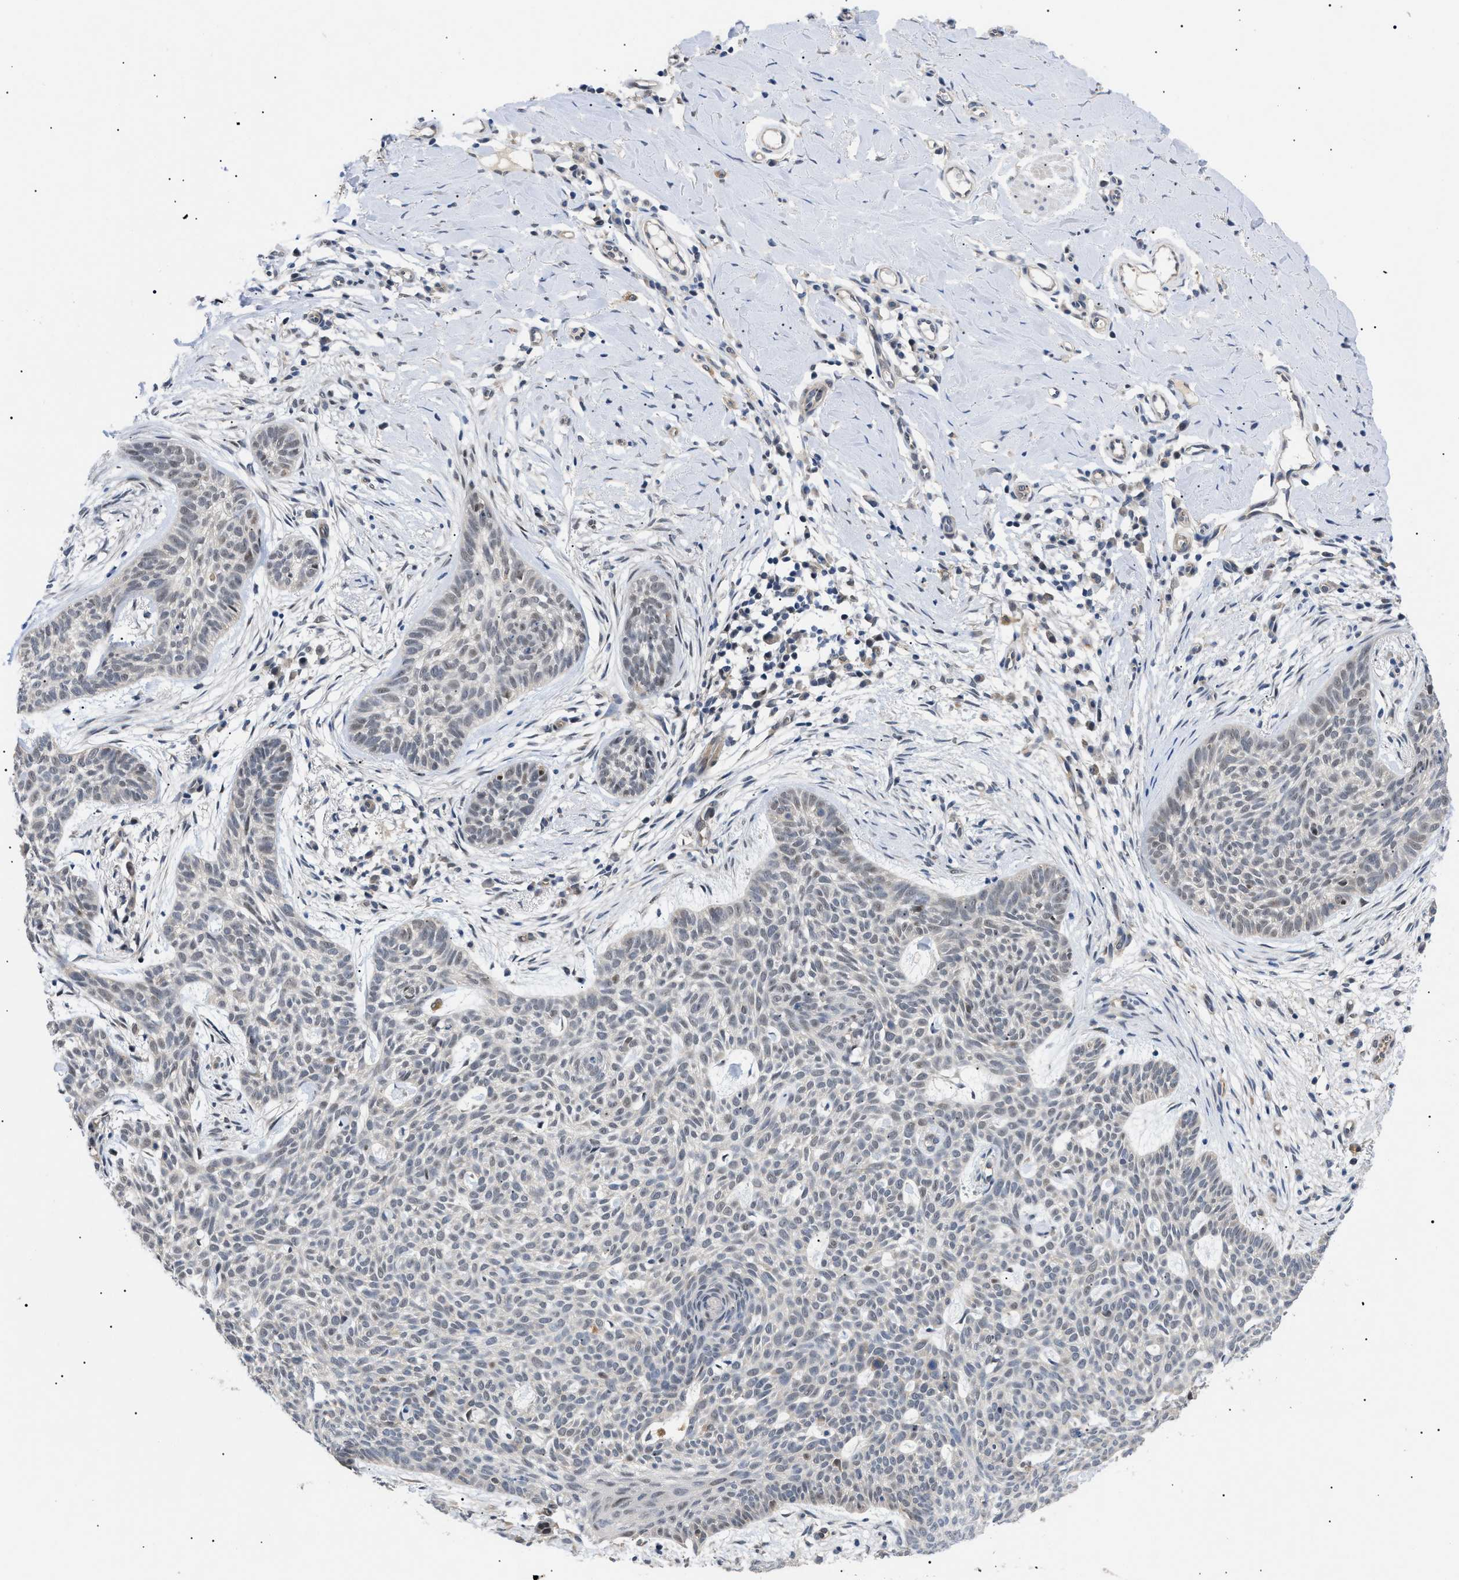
{"staining": {"intensity": "weak", "quantity": "<25%", "location": "cytoplasmic/membranous,nuclear"}, "tissue": "skin cancer", "cell_type": "Tumor cells", "image_type": "cancer", "snomed": [{"axis": "morphology", "description": "Basal cell carcinoma"}, {"axis": "topography", "description": "Skin"}], "caption": "Immunohistochemistry (IHC) micrograph of skin basal cell carcinoma stained for a protein (brown), which shows no staining in tumor cells.", "gene": "GARRE1", "patient": {"sex": "female", "age": 59}}